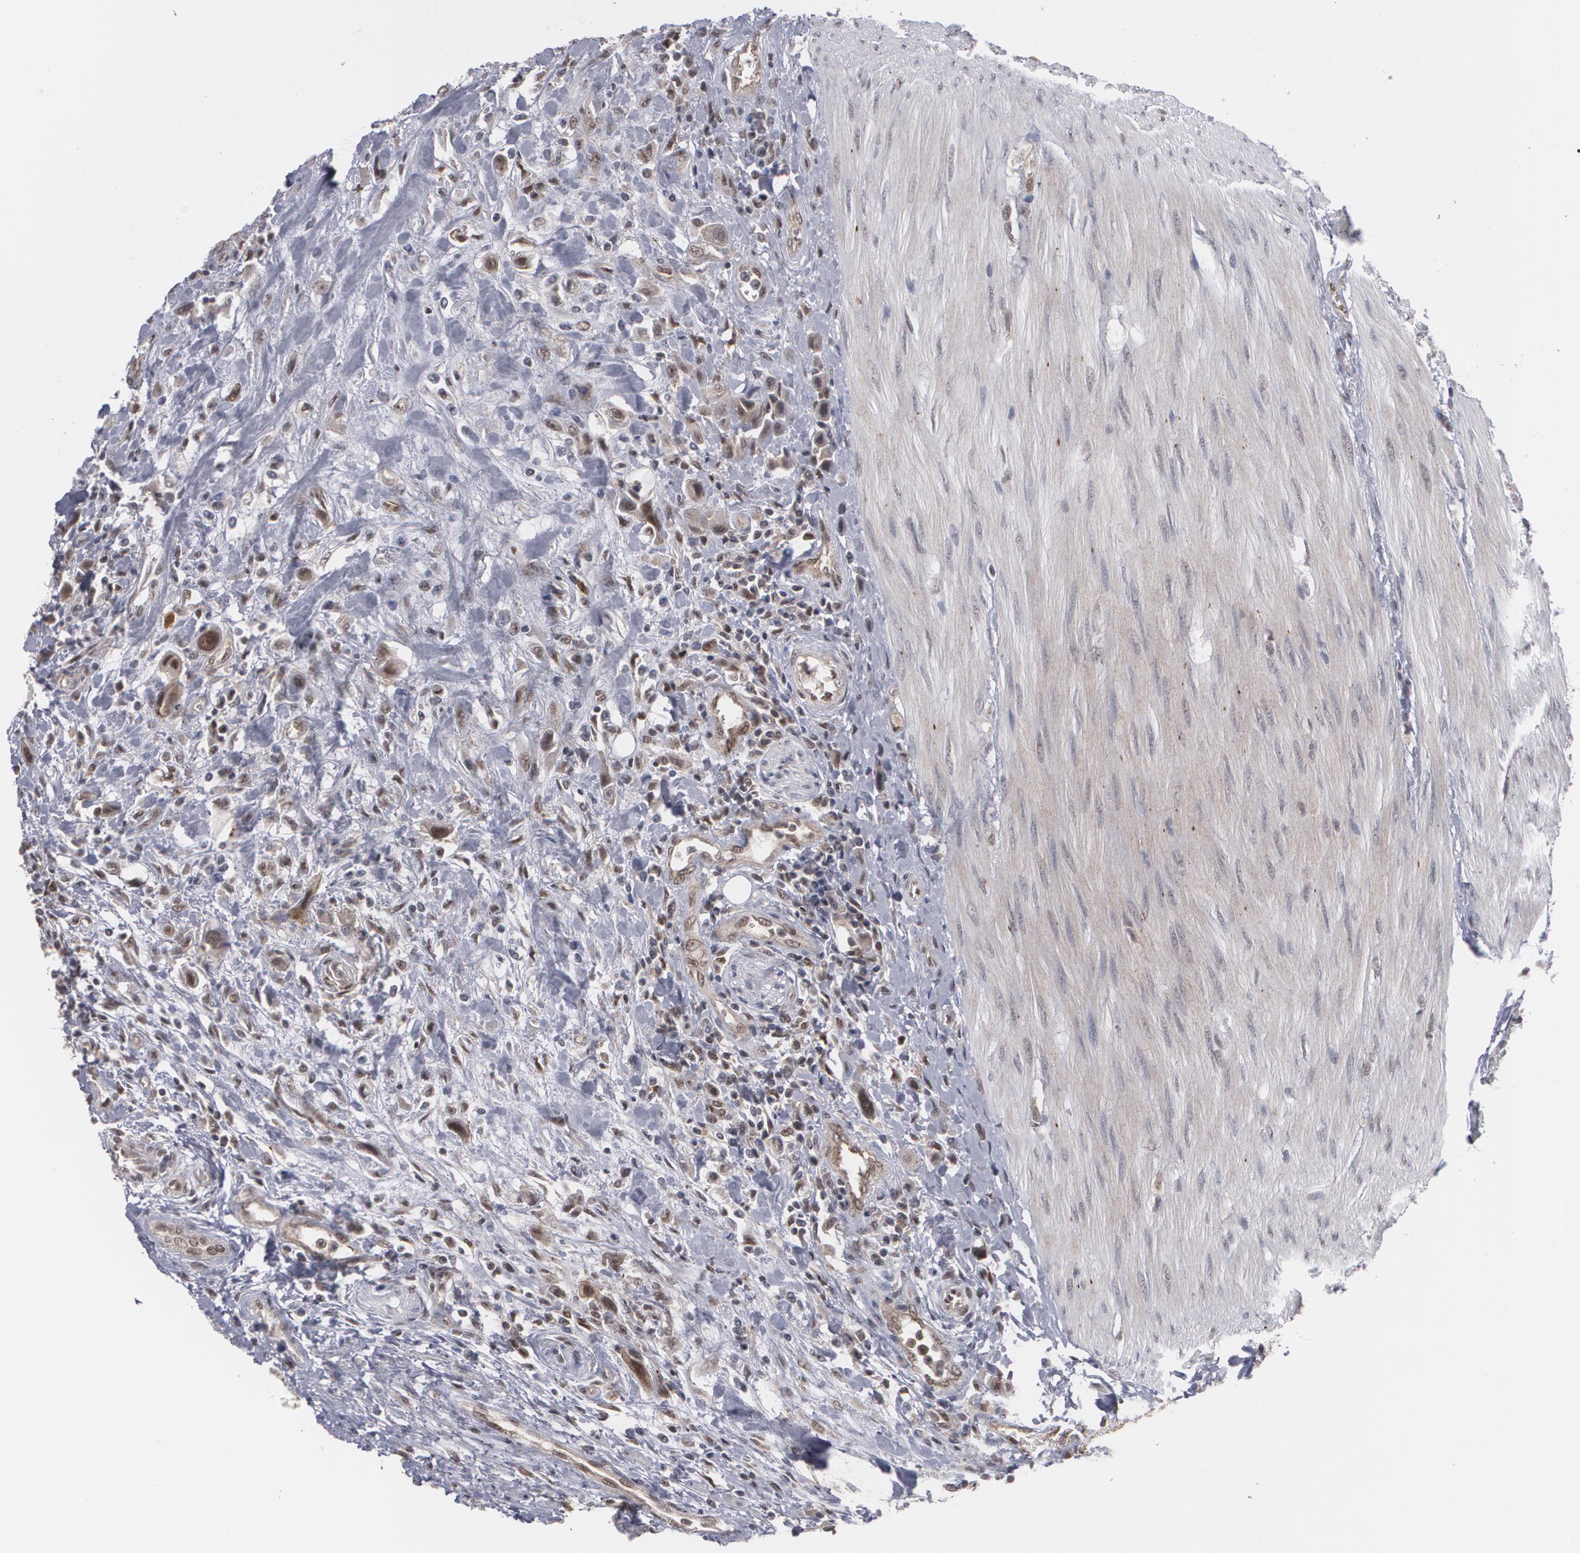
{"staining": {"intensity": "moderate", "quantity": ">75%", "location": "nuclear"}, "tissue": "urothelial cancer", "cell_type": "Tumor cells", "image_type": "cancer", "snomed": [{"axis": "morphology", "description": "Urothelial carcinoma, High grade"}, {"axis": "topography", "description": "Urinary bladder"}], "caption": "Urothelial cancer stained for a protein displays moderate nuclear positivity in tumor cells.", "gene": "INTS6", "patient": {"sex": "male", "age": 50}}